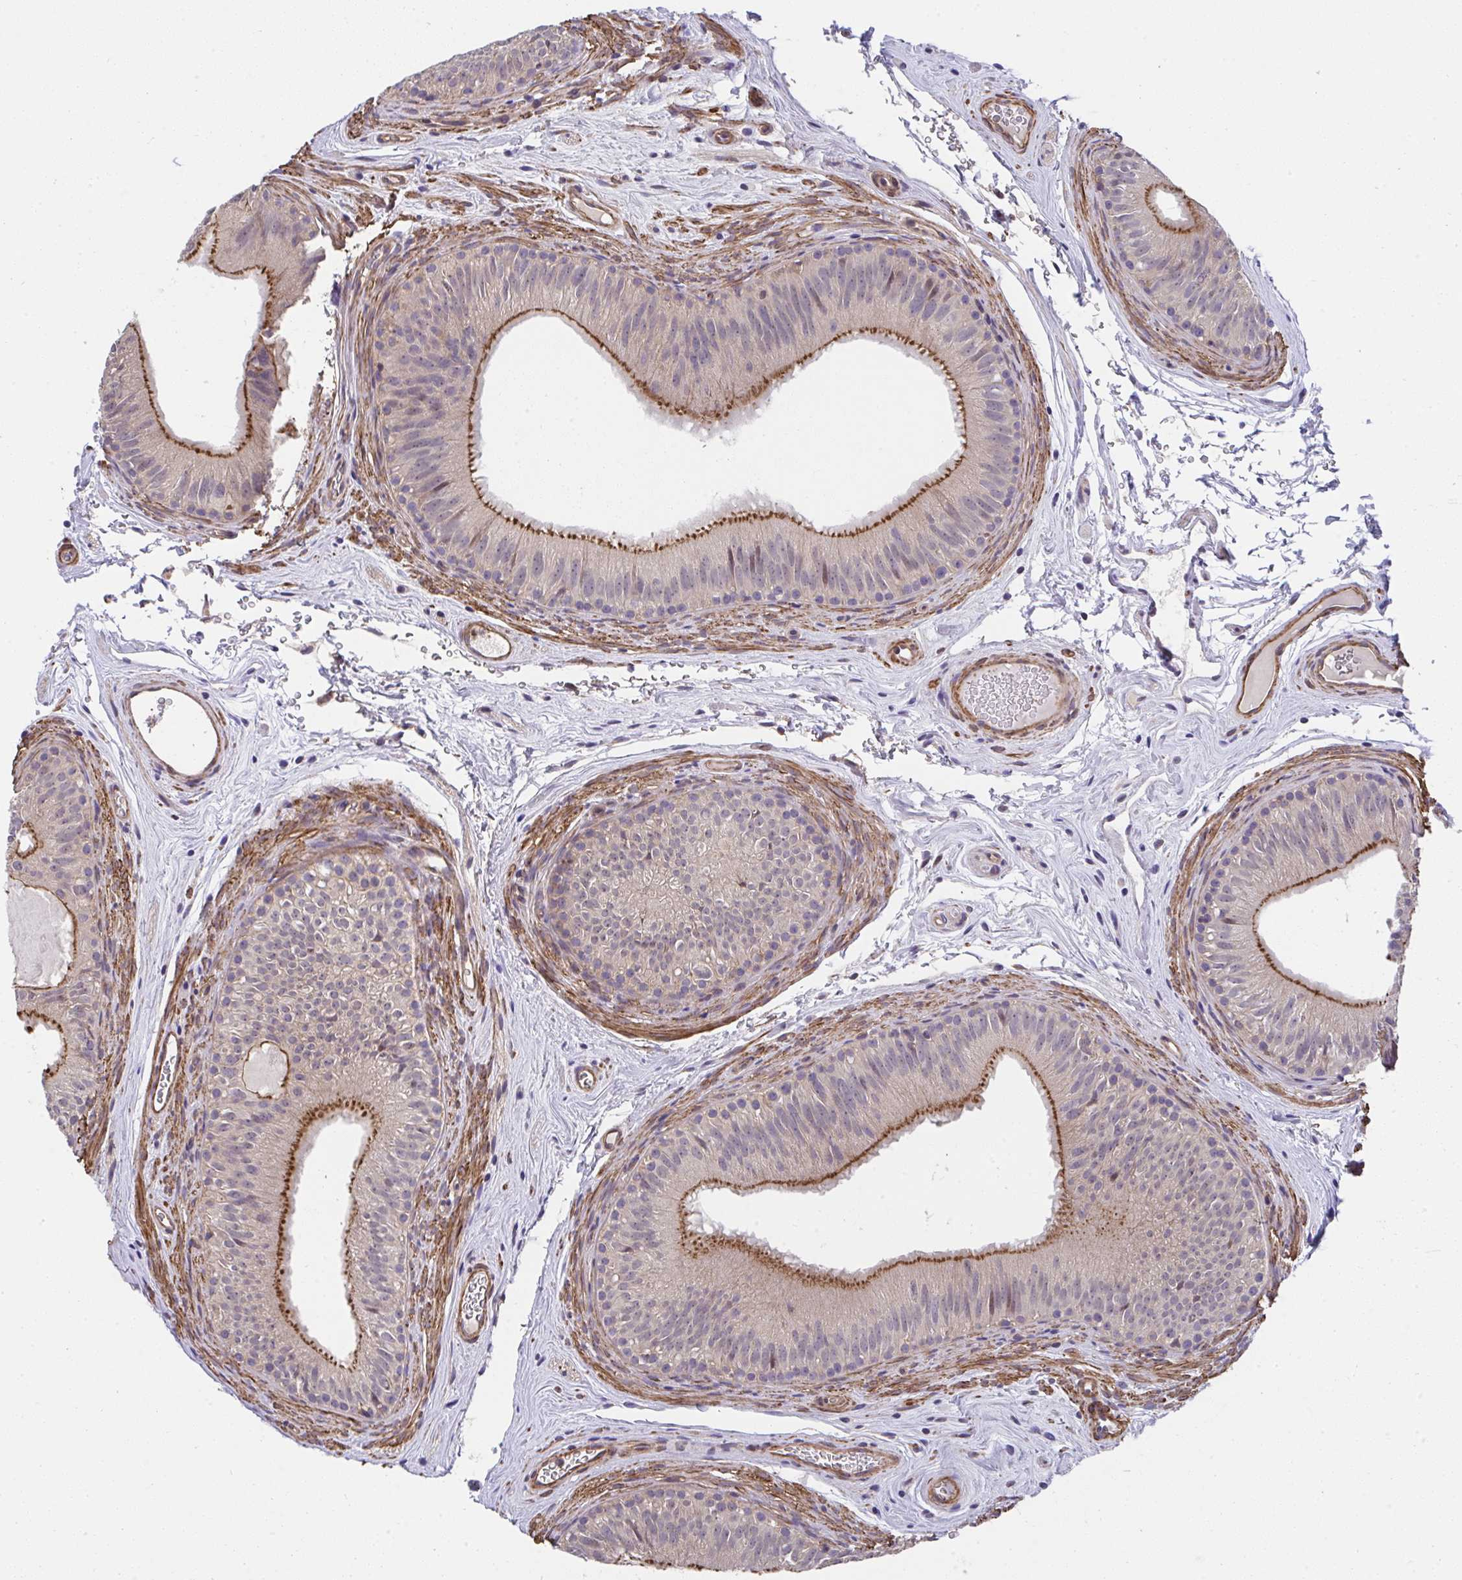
{"staining": {"intensity": "strong", "quantity": "<25%", "location": "cytoplasmic/membranous"}, "tissue": "epididymis", "cell_type": "Glandular cells", "image_type": "normal", "snomed": [{"axis": "morphology", "description": "Normal tissue, NOS"}, {"axis": "topography", "description": "Epididymis"}], "caption": "Glandular cells show medium levels of strong cytoplasmic/membranous staining in about <25% of cells in unremarkable human epididymis.", "gene": "ZNF696", "patient": {"sex": "male", "age": 44}}